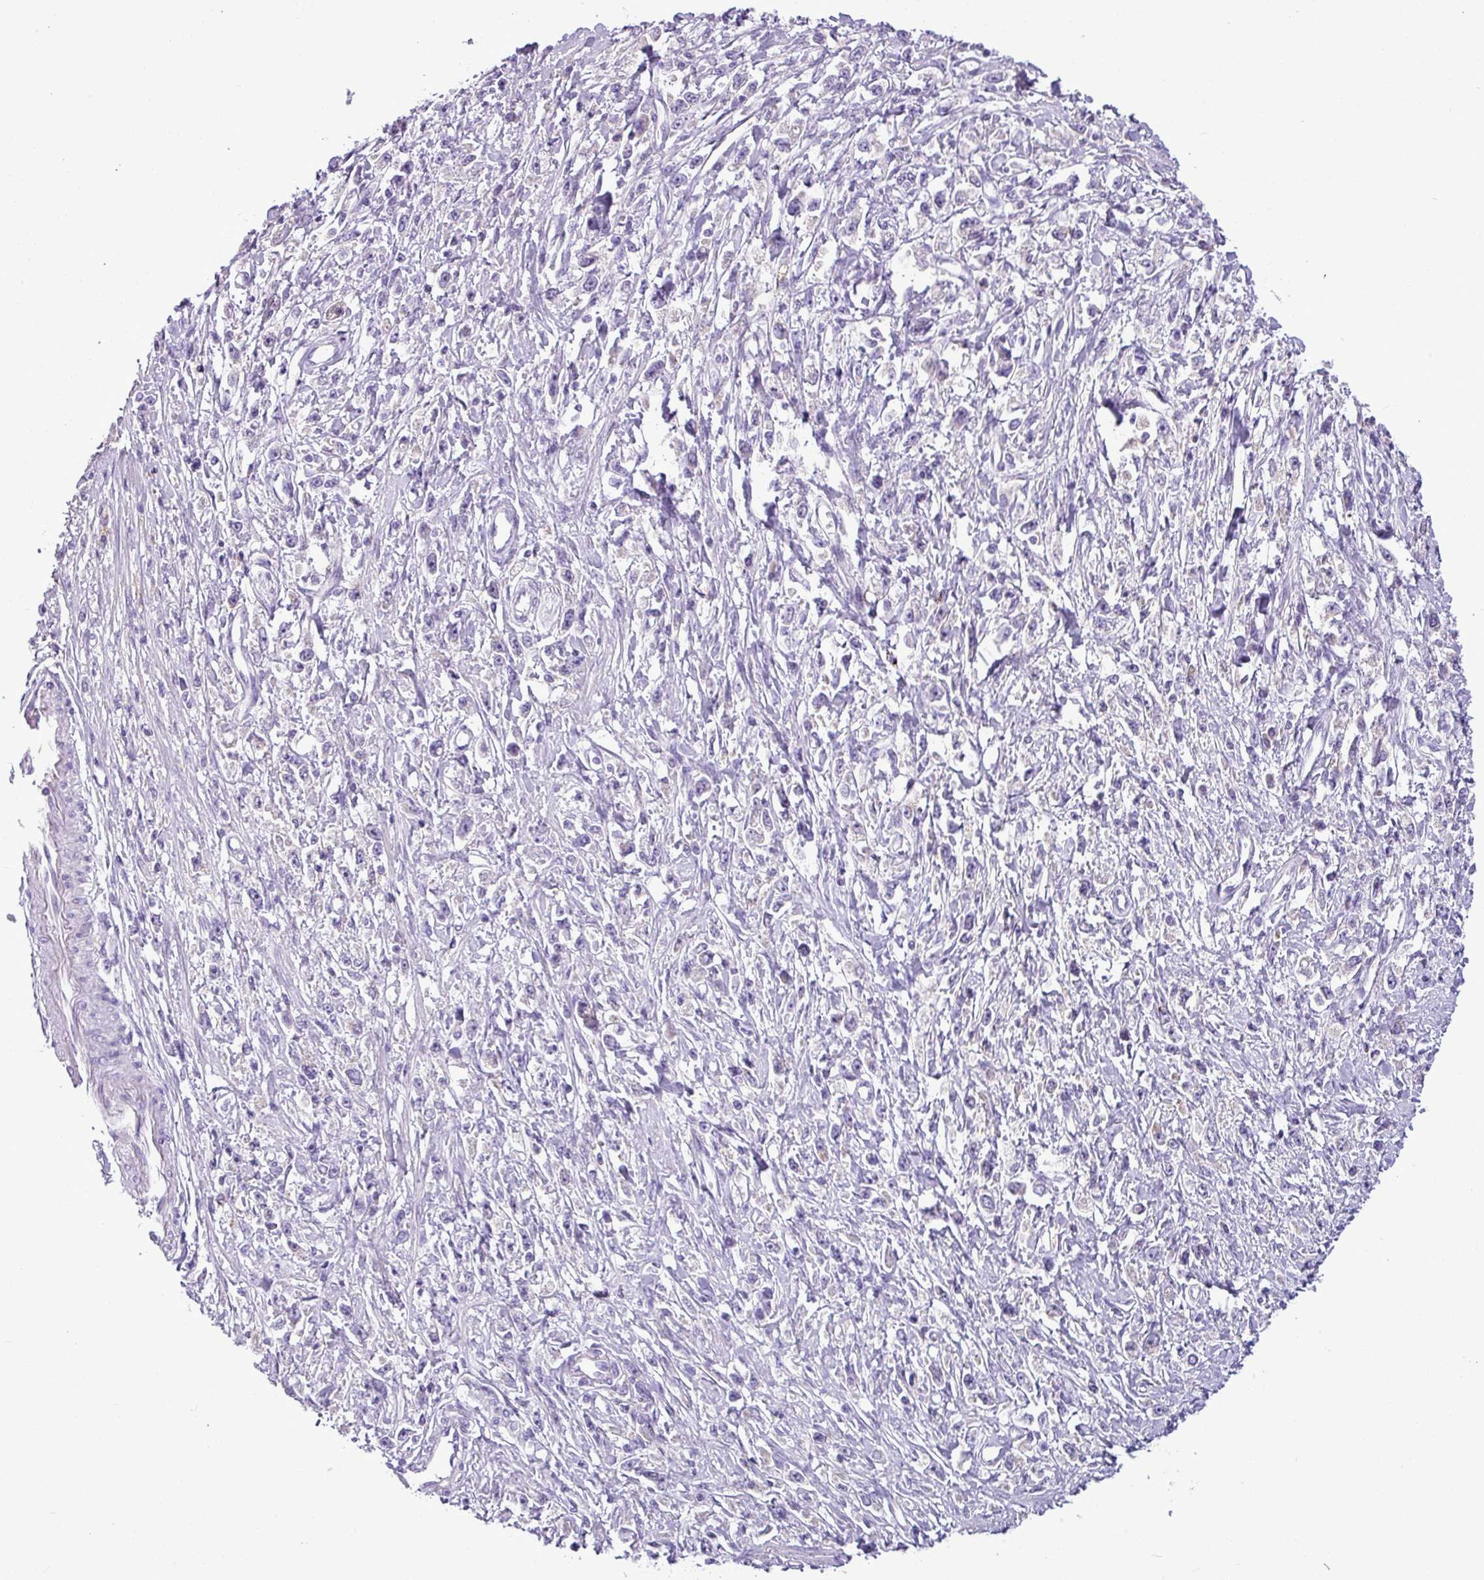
{"staining": {"intensity": "negative", "quantity": "none", "location": "none"}, "tissue": "stomach cancer", "cell_type": "Tumor cells", "image_type": "cancer", "snomed": [{"axis": "morphology", "description": "Adenocarcinoma, NOS"}, {"axis": "topography", "description": "Stomach"}], "caption": "Stomach cancer was stained to show a protein in brown. There is no significant staining in tumor cells.", "gene": "IL17A", "patient": {"sex": "female", "age": 59}}